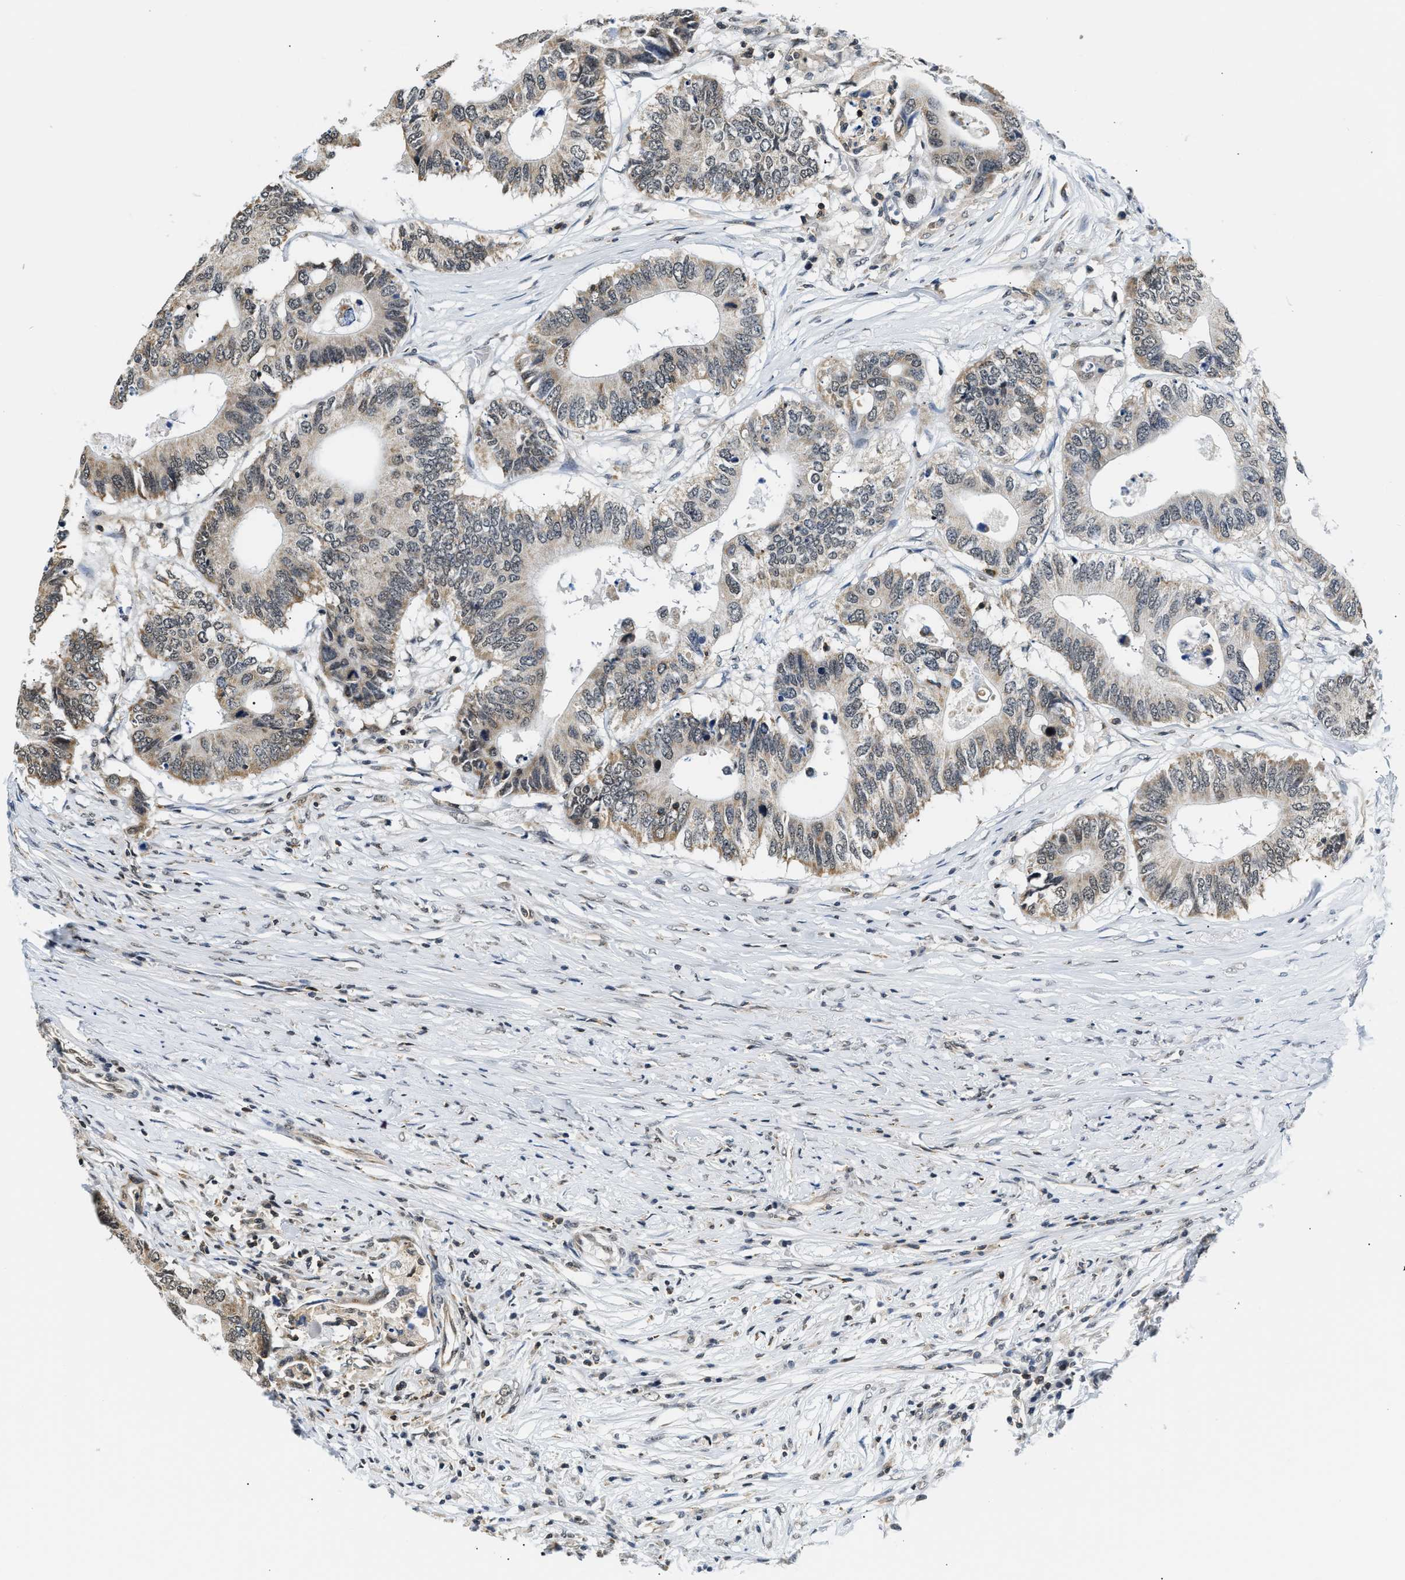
{"staining": {"intensity": "weak", "quantity": "25%-75%", "location": "cytoplasmic/membranous,nuclear"}, "tissue": "colorectal cancer", "cell_type": "Tumor cells", "image_type": "cancer", "snomed": [{"axis": "morphology", "description": "Adenocarcinoma, NOS"}, {"axis": "topography", "description": "Colon"}], "caption": "A brown stain labels weak cytoplasmic/membranous and nuclear expression of a protein in human adenocarcinoma (colorectal) tumor cells.", "gene": "STK10", "patient": {"sex": "male", "age": 71}}